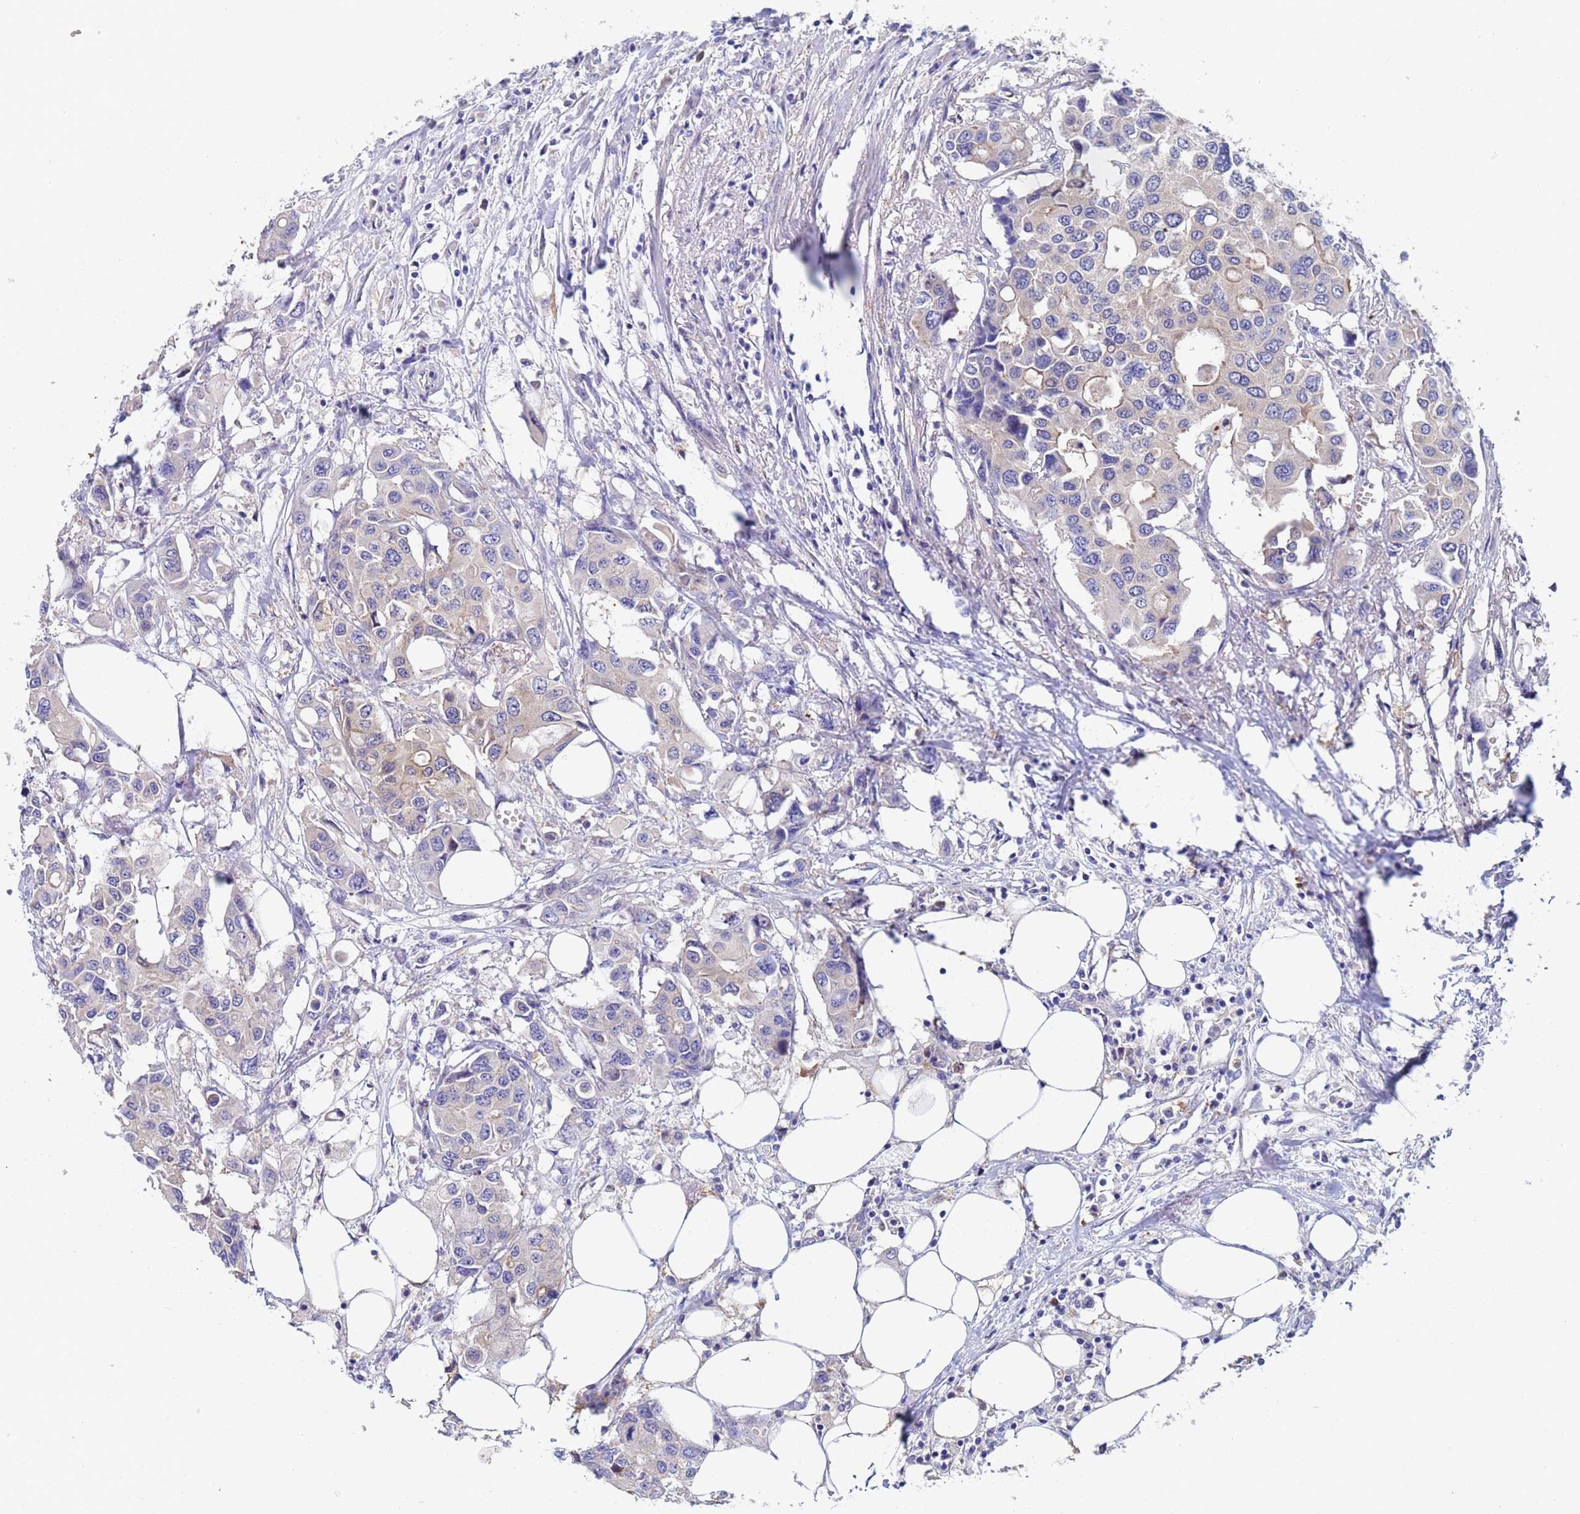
{"staining": {"intensity": "weak", "quantity": "25%-75%", "location": "cytoplasmic/membranous"}, "tissue": "colorectal cancer", "cell_type": "Tumor cells", "image_type": "cancer", "snomed": [{"axis": "morphology", "description": "Adenocarcinoma, NOS"}, {"axis": "topography", "description": "Colon"}], "caption": "IHC of human colorectal adenocarcinoma demonstrates low levels of weak cytoplasmic/membranous expression in about 25%-75% of tumor cells. (Stains: DAB in brown, nuclei in blue, Microscopy: brightfield microscopy at high magnification).", "gene": "TTLL11", "patient": {"sex": "male", "age": 77}}